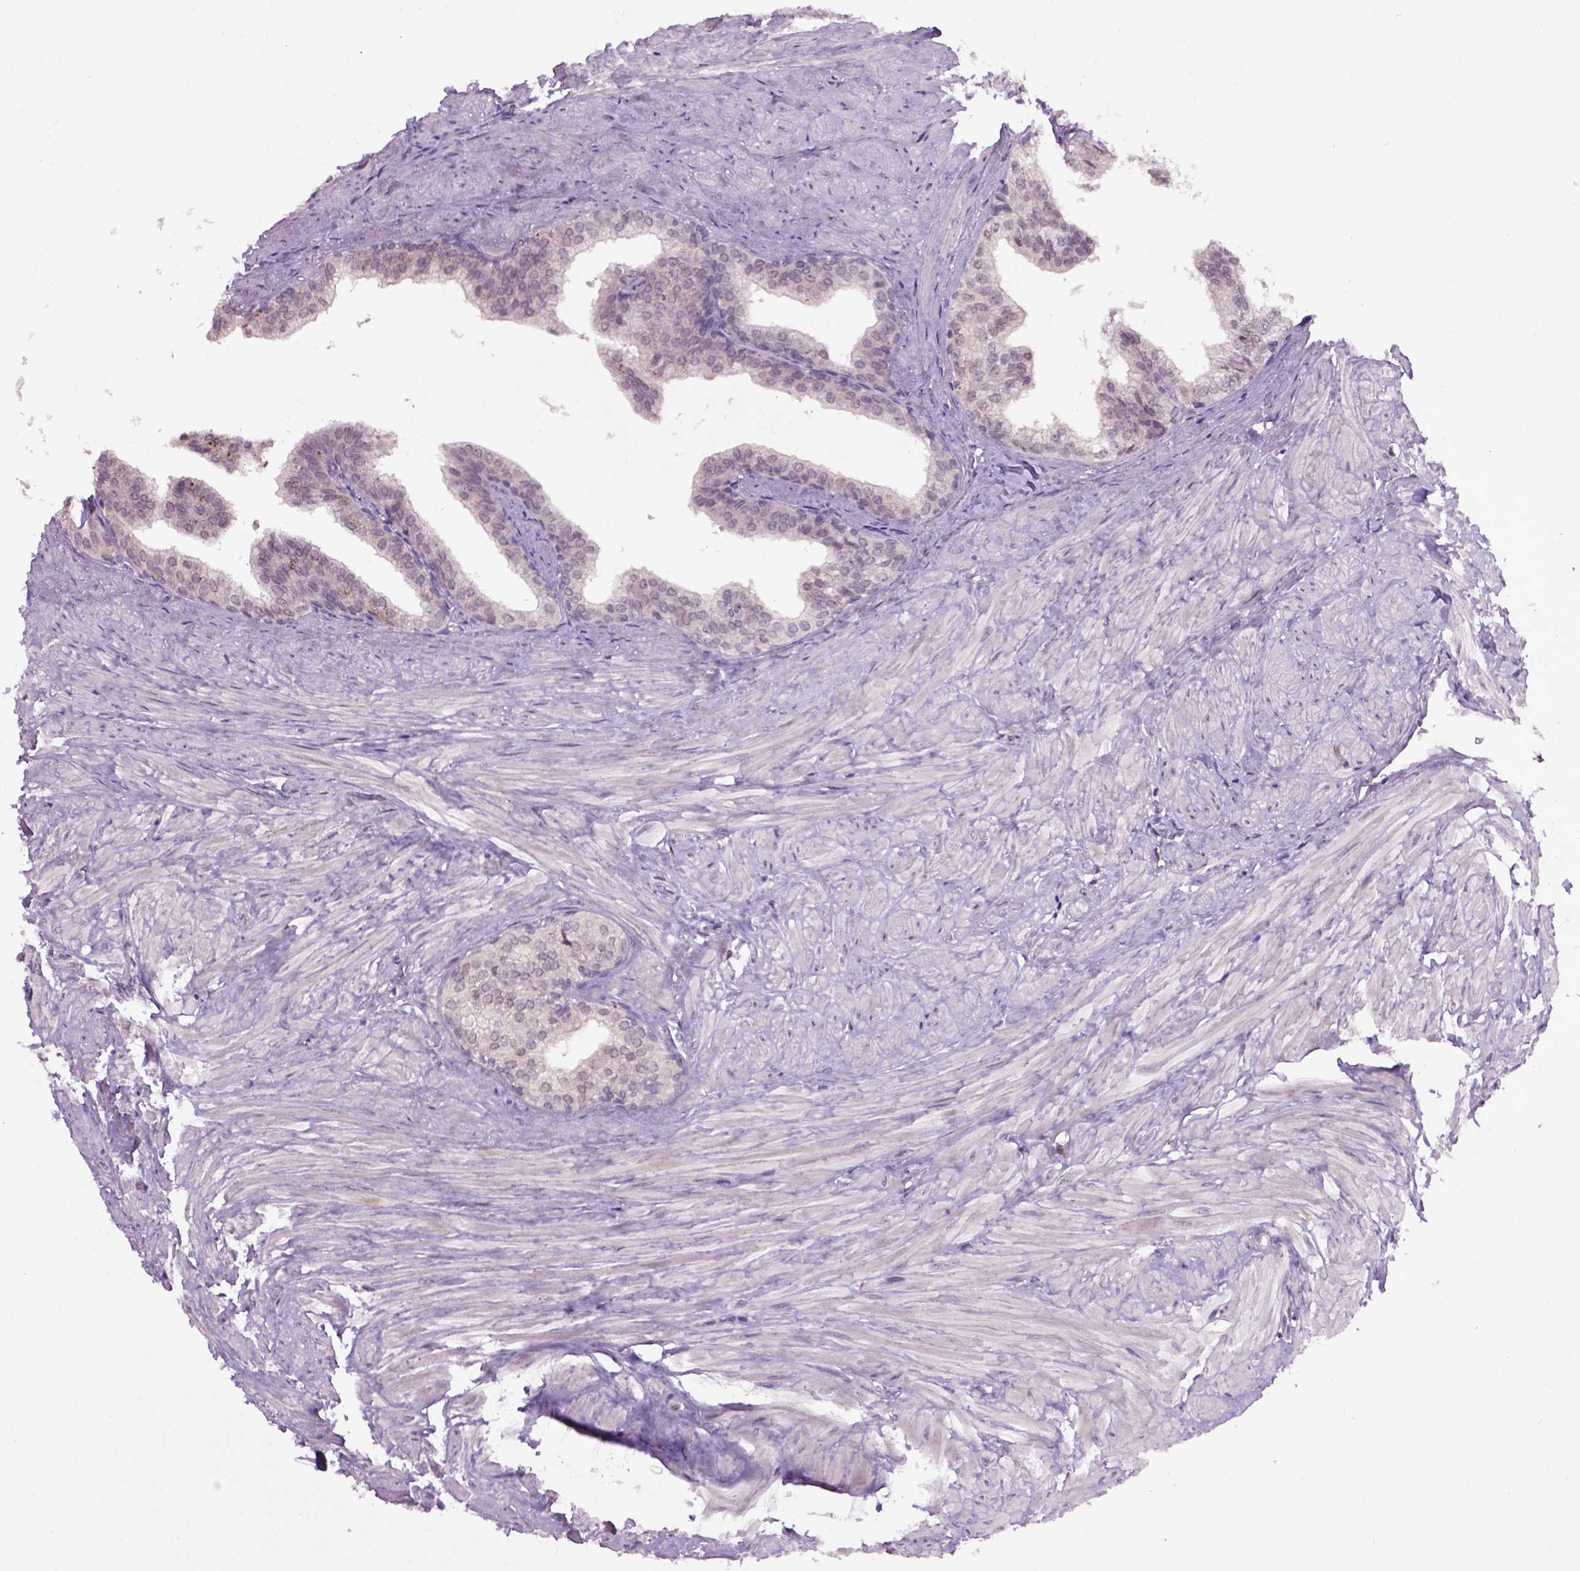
{"staining": {"intensity": "negative", "quantity": "none", "location": "none"}, "tissue": "prostate", "cell_type": "Glandular cells", "image_type": "normal", "snomed": [{"axis": "morphology", "description": "Normal tissue, NOS"}, {"axis": "topography", "description": "Prostate"}, {"axis": "topography", "description": "Peripheral nerve tissue"}], "caption": "Immunohistochemical staining of benign prostate shows no significant staining in glandular cells. Brightfield microscopy of immunohistochemistry stained with DAB (3,3'-diaminobenzidine) (brown) and hematoxylin (blue), captured at high magnification.", "gene": "RAB43", "patient": {"sex": "male", "age": 55}}